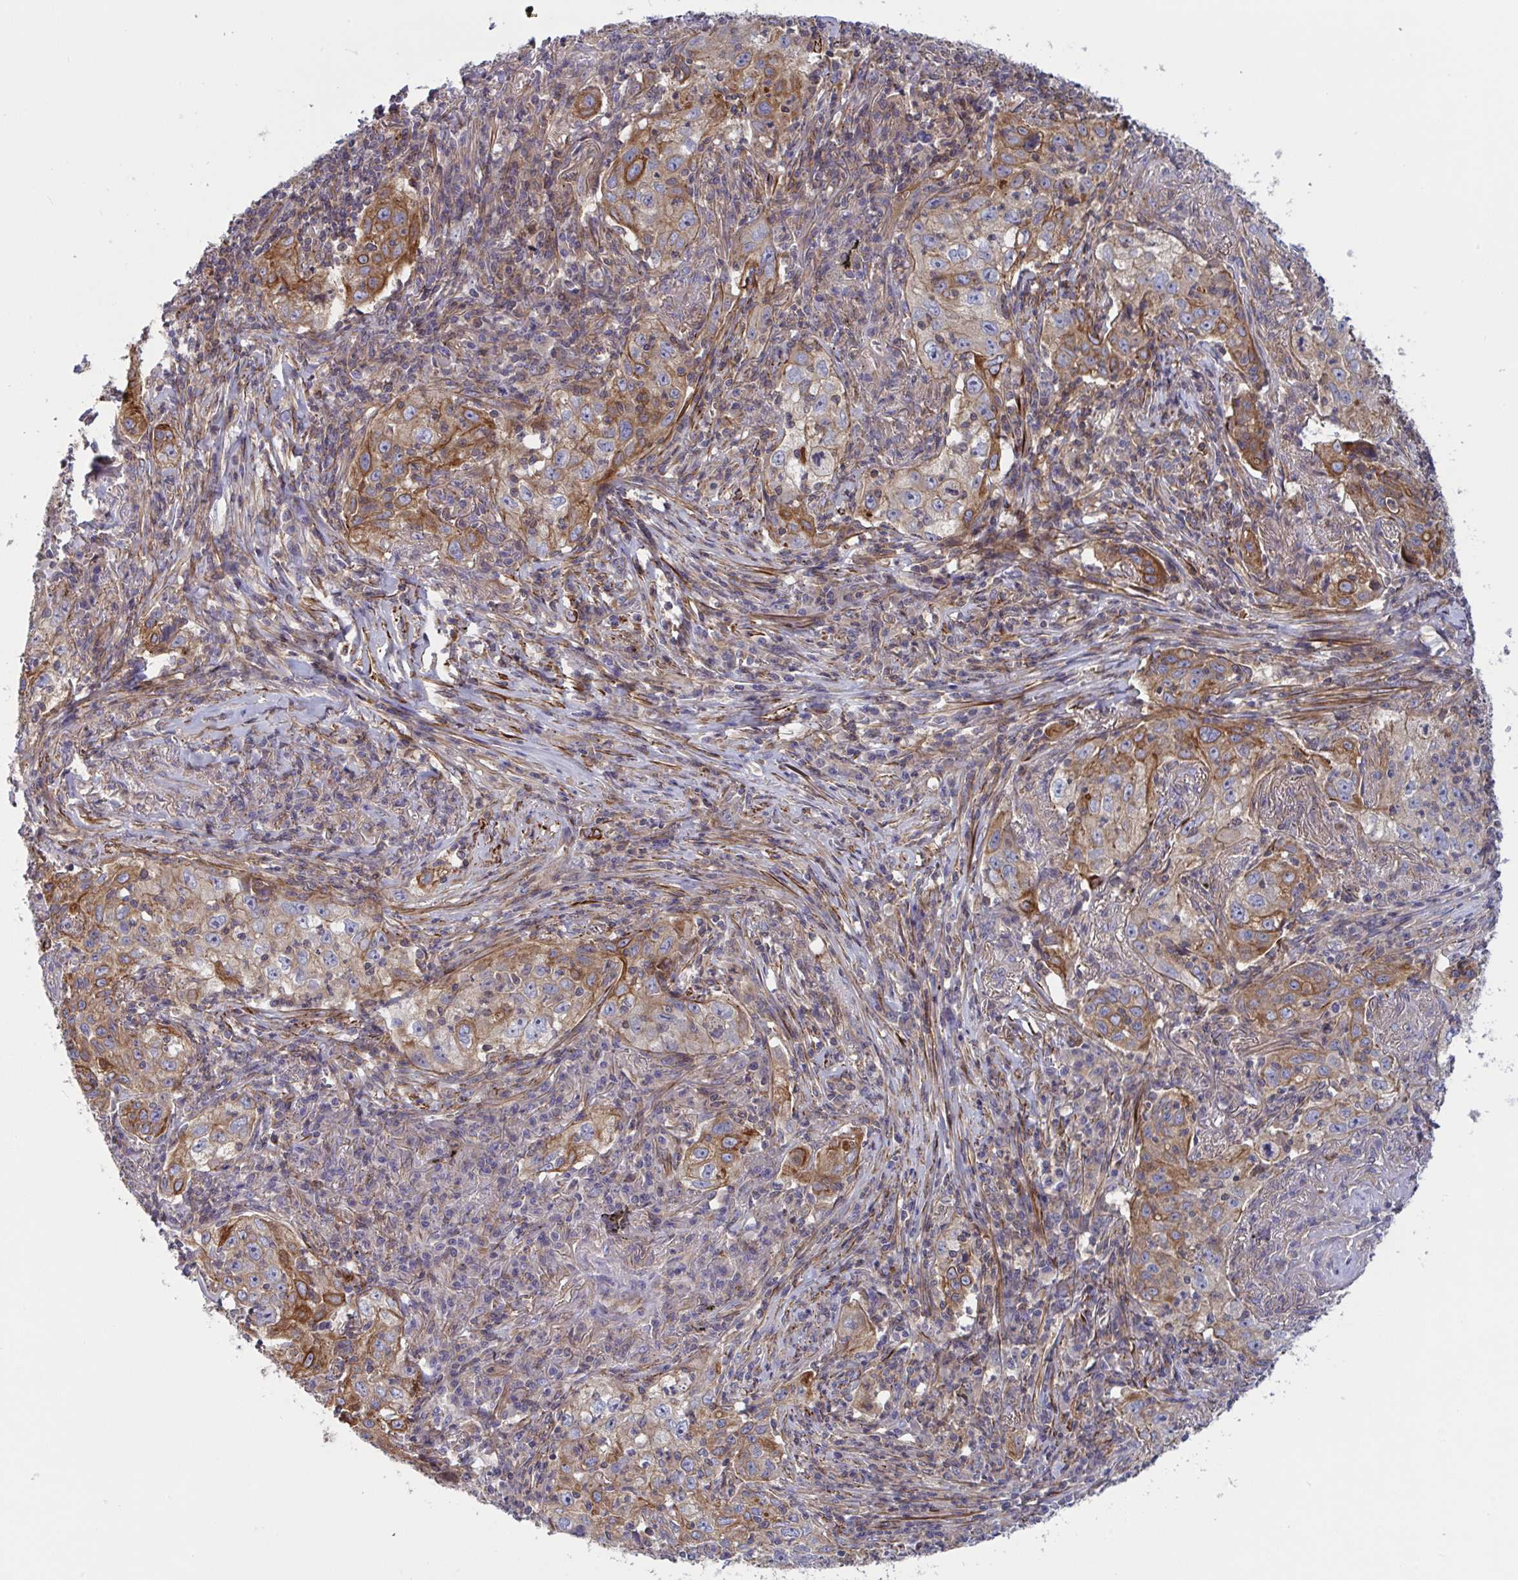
{"staining": {"intensity": "moderate", "quantity": "25%-75%", "location": "cytoplasmic/membranous"}, "tissue": "lung cancer", "cell_type": "Tumor cells", "image_type": "cancer", "snomed": [{"axis": "morphology", "description": "Squamous cell carcinoma, NOS"}, {"axis": "topography", "description": "Lung"}], "caption": "A photomicrograph showing moderate cytoplasmic/membranous staining in about 25%-75% of tumor cells in lung cancer, as visualized by brown immunohistochemical staining.", "gene": "TANK", "patient": {"sex": "male", "age": 71}}